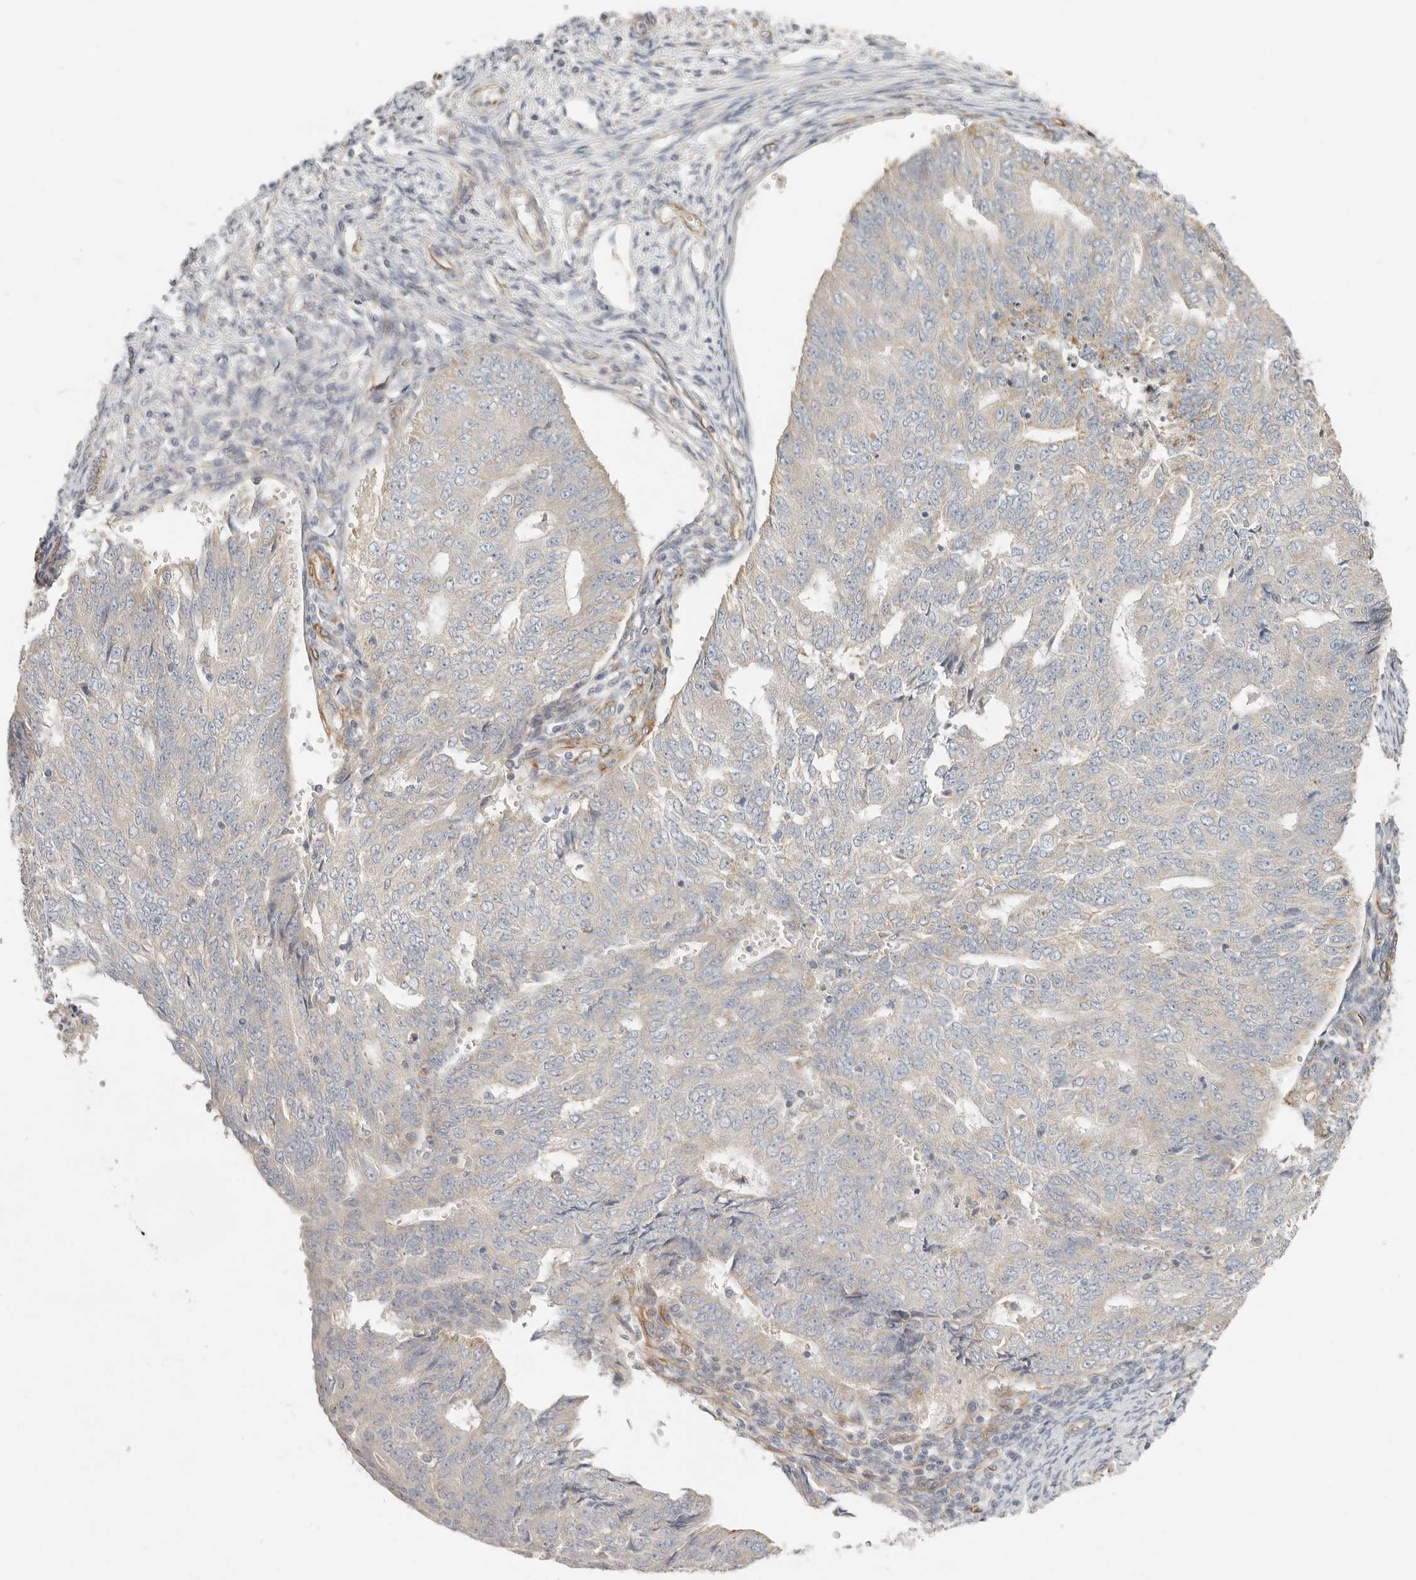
{"staining": {"intensity": "negative", "quantity": "none", "location": "none"}, "tissue": "endometrial cancer", "cell_type": "Tumor cells", "image_type": "cancer", "snomed": [{"axis": "morphology", "description": "Adenocarcinoma, NOS"}, {"axis": "topography", "description": "Endometrium"}], "caption": "A photomicrograph of human endometrial cancer is negative for staining in tumor cells.", "gene": "SPRING1", "patient": {"sex": "female", "age": 32}}